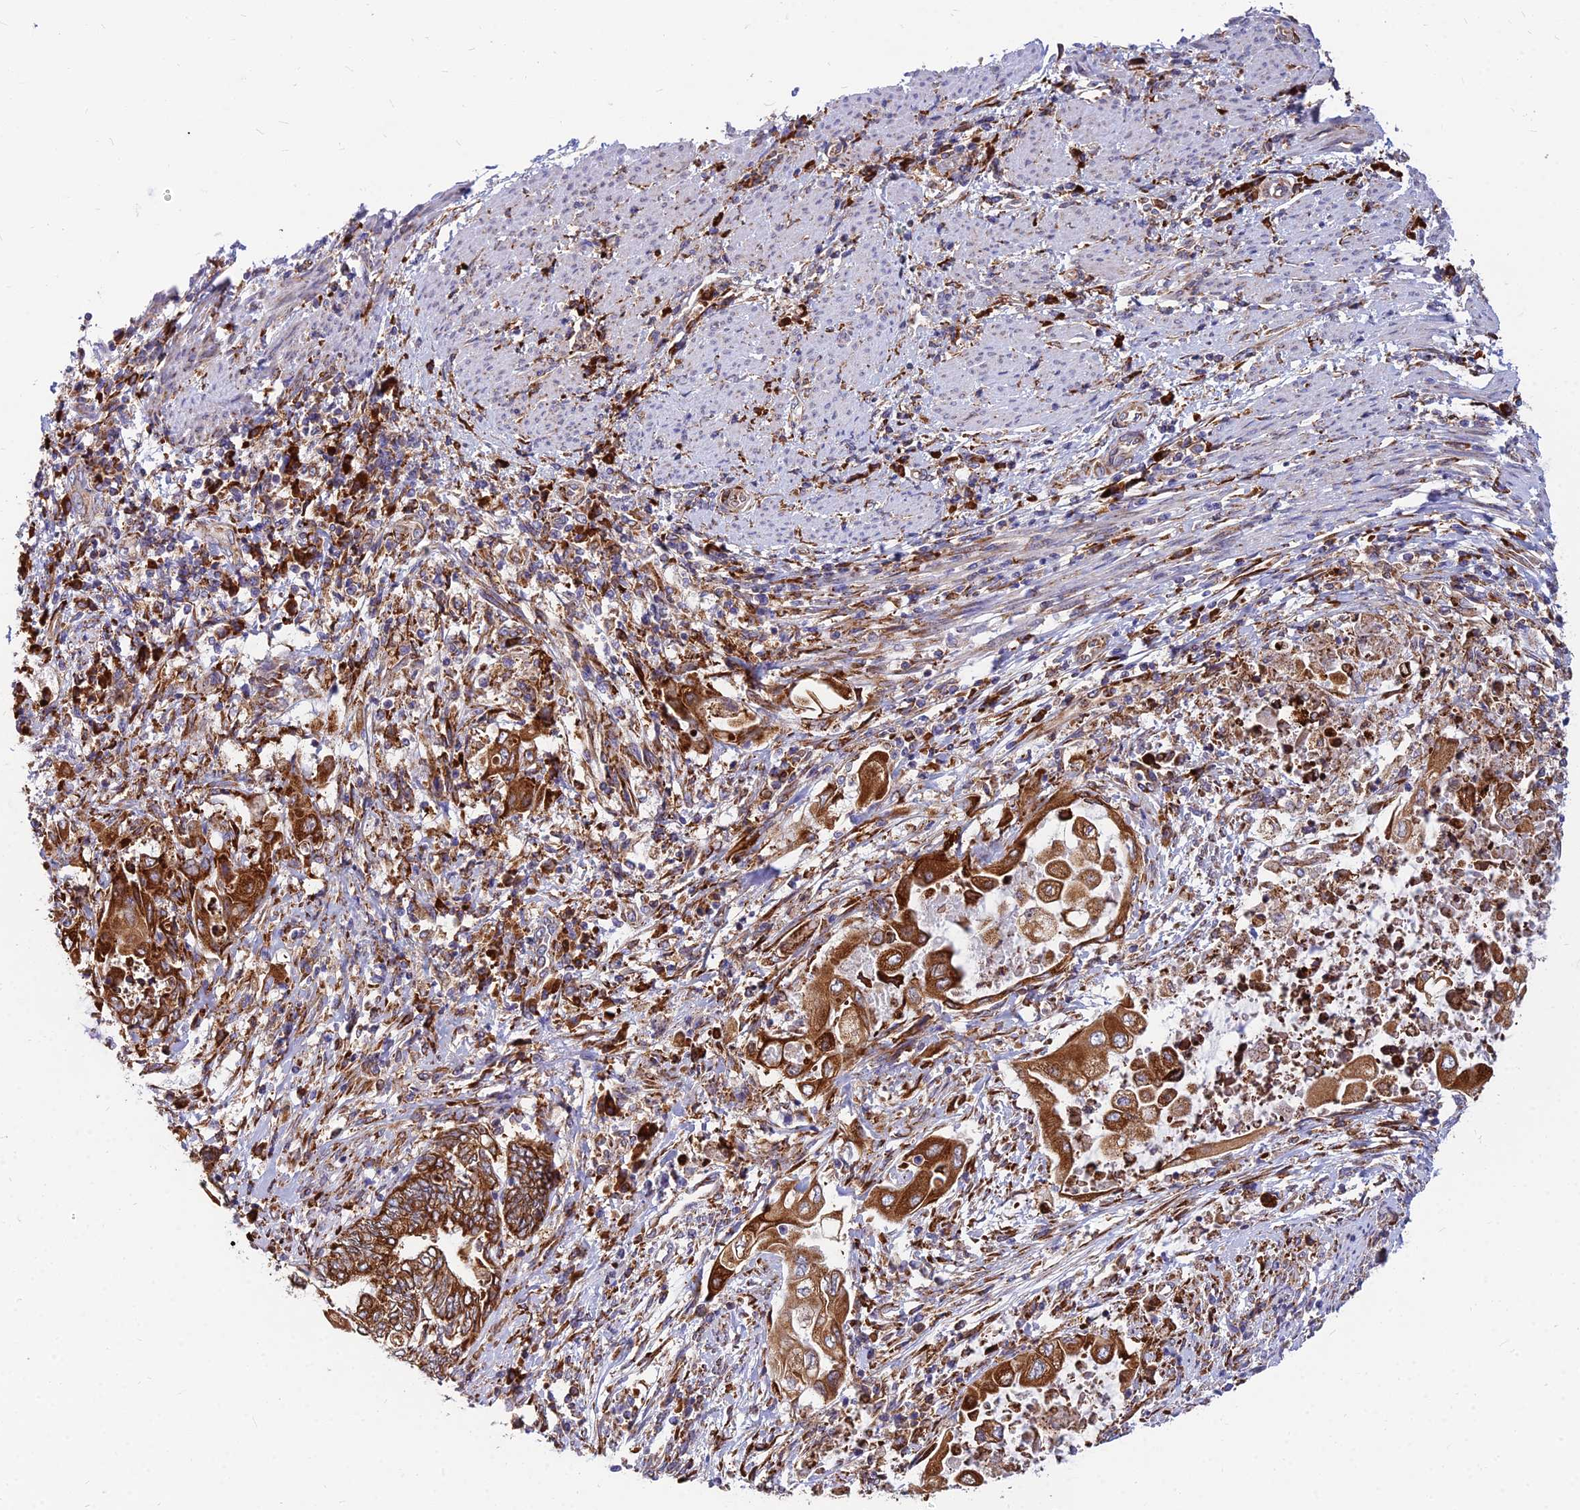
{"staining": {"intensity": "strong", "quantity": ">75%", "location": "cytoplasmic/membranous"}, "tissue": "endometrial cancer", "cell_type": "Tumor cells", "image_type": "cancer", "snomed": [{"axis": "morphology", "description": "Adenocarcinoma, NOS"}, {"axis": "topography", "description": "Uterus"}, {"axis": "topography", "description": "Endometrium"}], "caption": "DAB immunohistochemical staining of endometrial cancer reveals strong cytoplasmic/membranous protein expression in approximately >75% of tumor cells.", "gene": "CCT6B", "patient": {"sex": "female", "age": 70}}